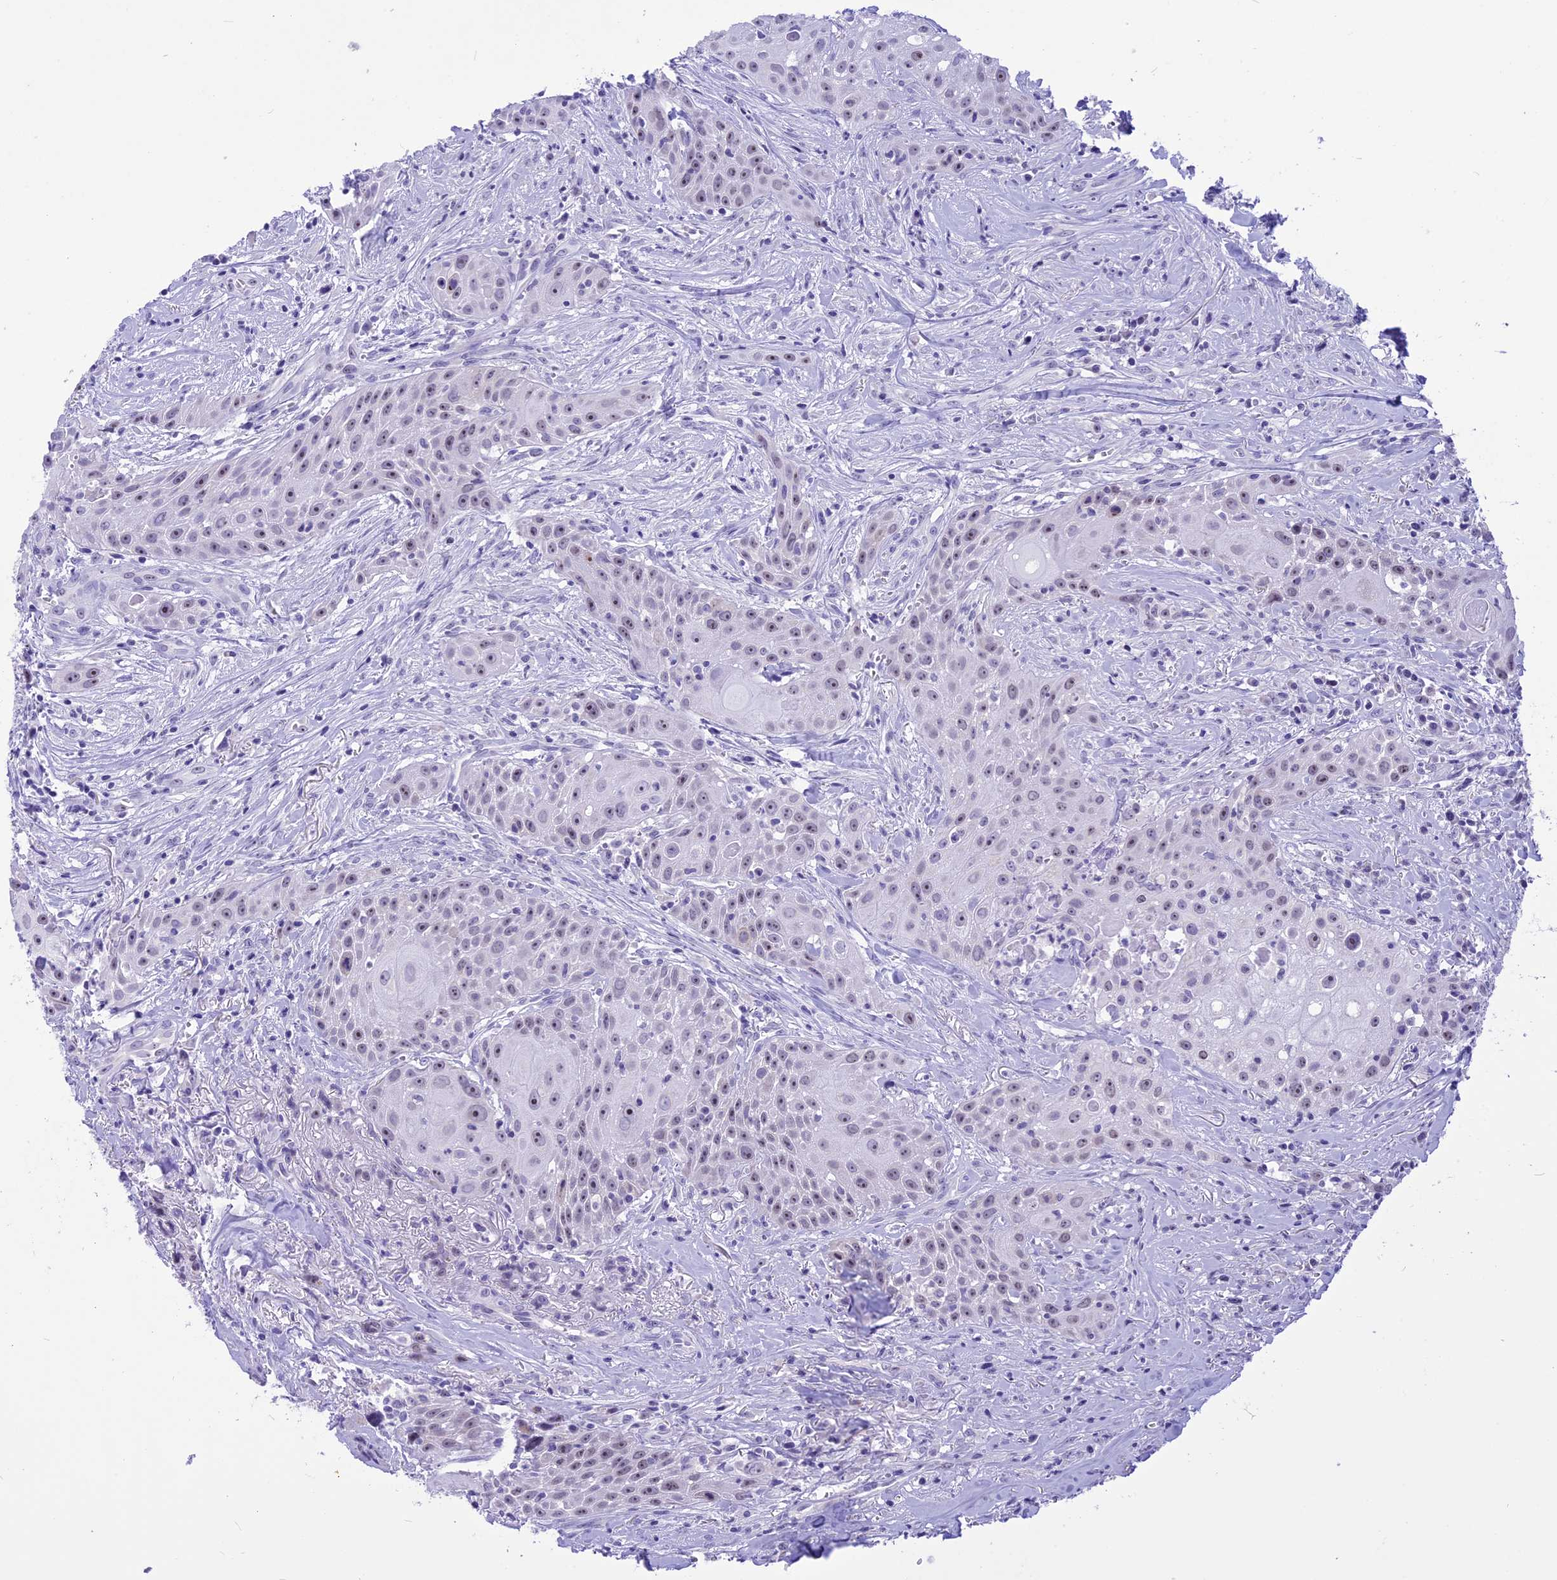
{"staining": {"intensity": "weak", "quantity": "25%-75%", "location": "nuclear"}, "tissue": "head and neck cancer", "cell_type": "Tumor cells", "image_type": "cancer", "snomed": [{"axis": "morphology", "description": "Squamous cell carcinoma, NOS"}, {"axis": "topography", "description": "Oral tissue"}, {"axis": "topography", "description": "Head-Neck"}], "caption": "Immunohistochemistry (DAB) staining of human head and neck squamous cell carcinoma shows weak nuclear protein expression in about 25%-75% of tumor cells.", "gene": "CMSS1", "patient": {"sex": "female", "age": 82}}